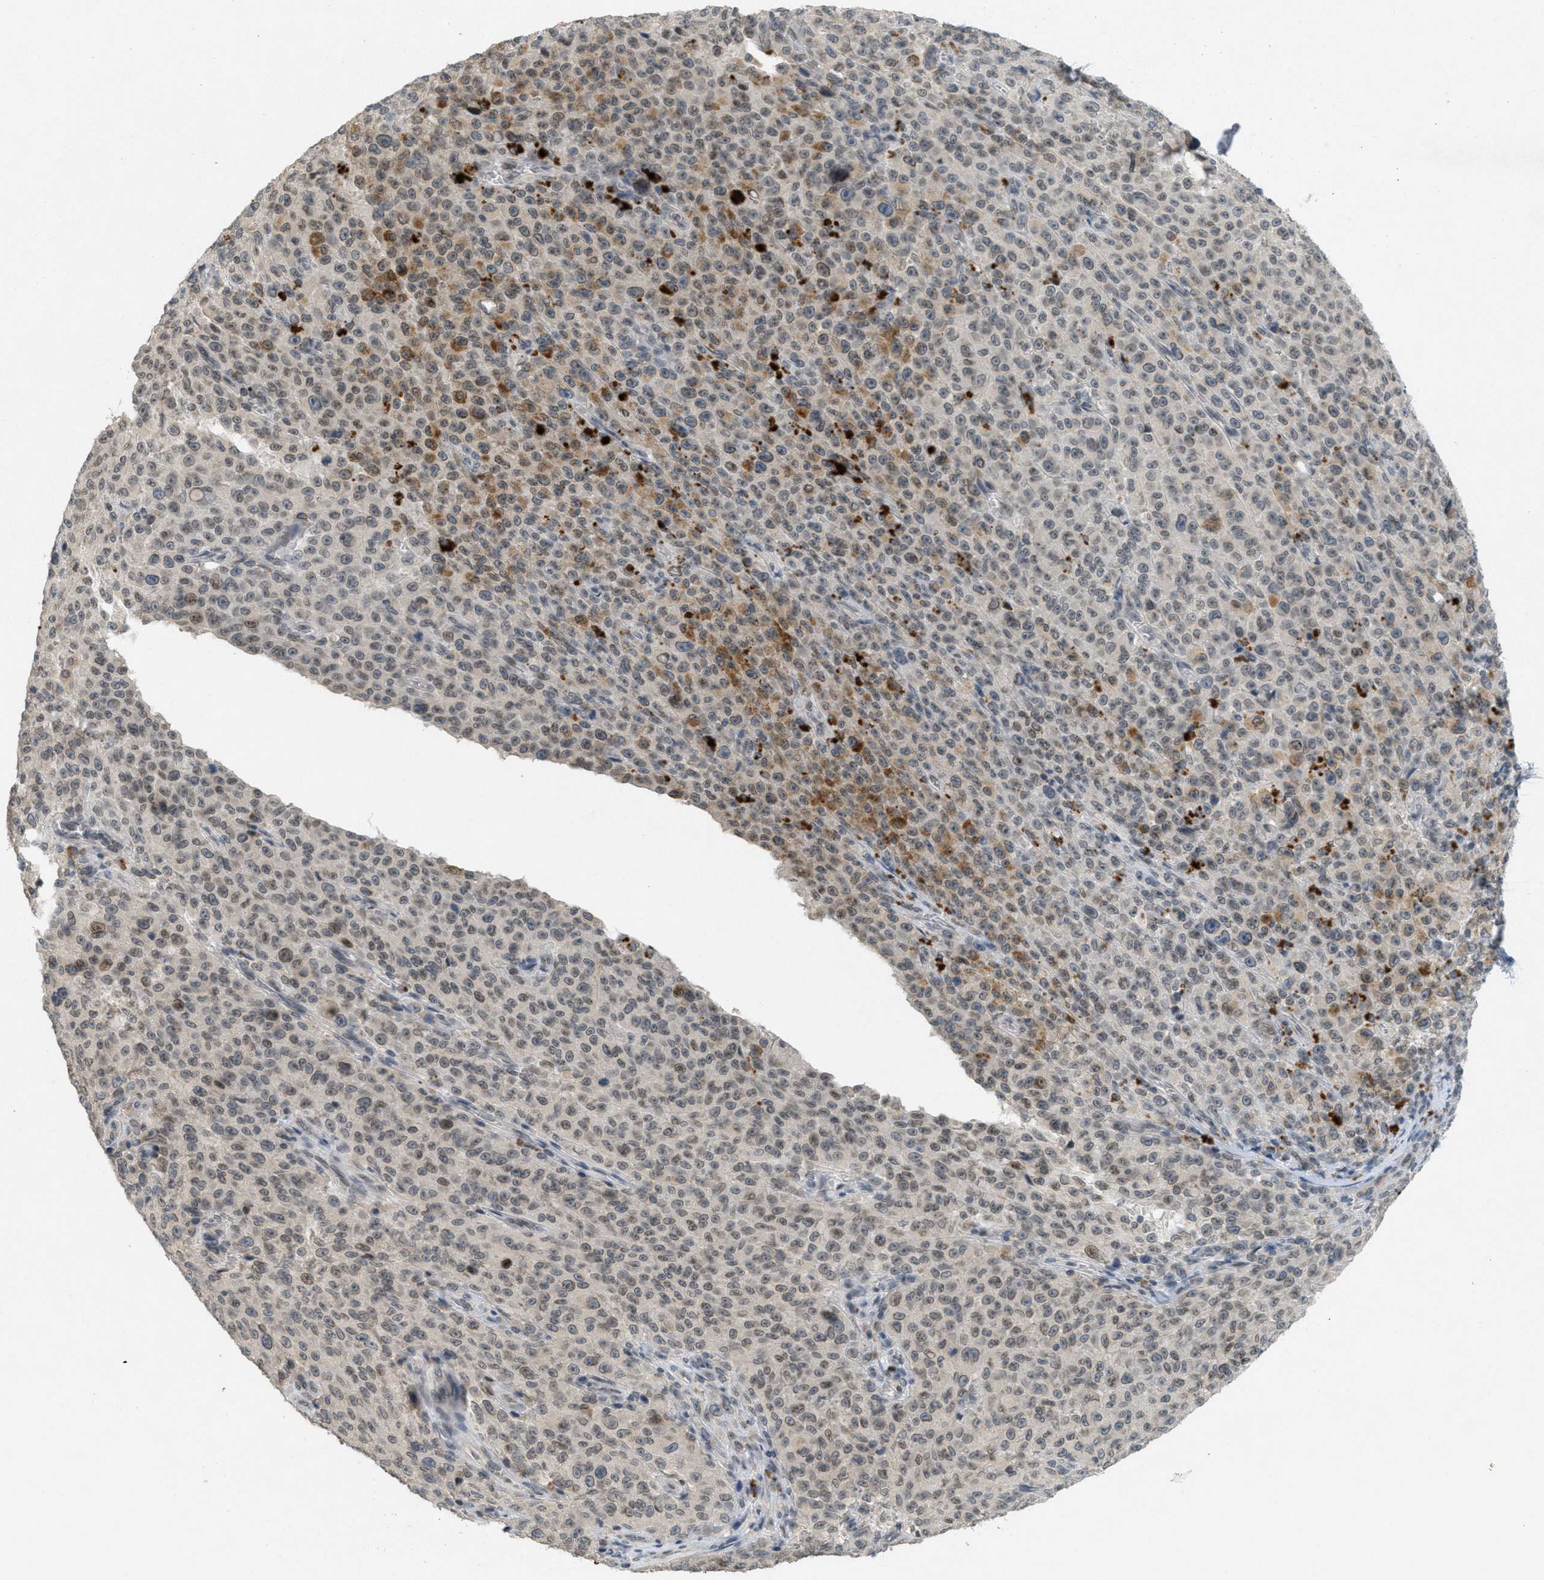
{"staining": {"intensity": "weak", "quantity": "25%-75%", "location": "cytoplasmic/membranous,nuclear"}, "tissue": "melanoma", "cell_type": "Tumor cells", "image_type": "cancer", "snomed": [{"axis": "morphology", "description": "Malignant melanoma, NOS"}, {"axis": "topography", "description": "Skin"}], "caption": "Human melanoma stained for a protein (brown) shows weak cytoplasmic/membranous and nuclear positive staining in approximately 25%-75% of tumor cells.", "gene": "ABHD6", "patient": {"sex": "female", "age": 82}}